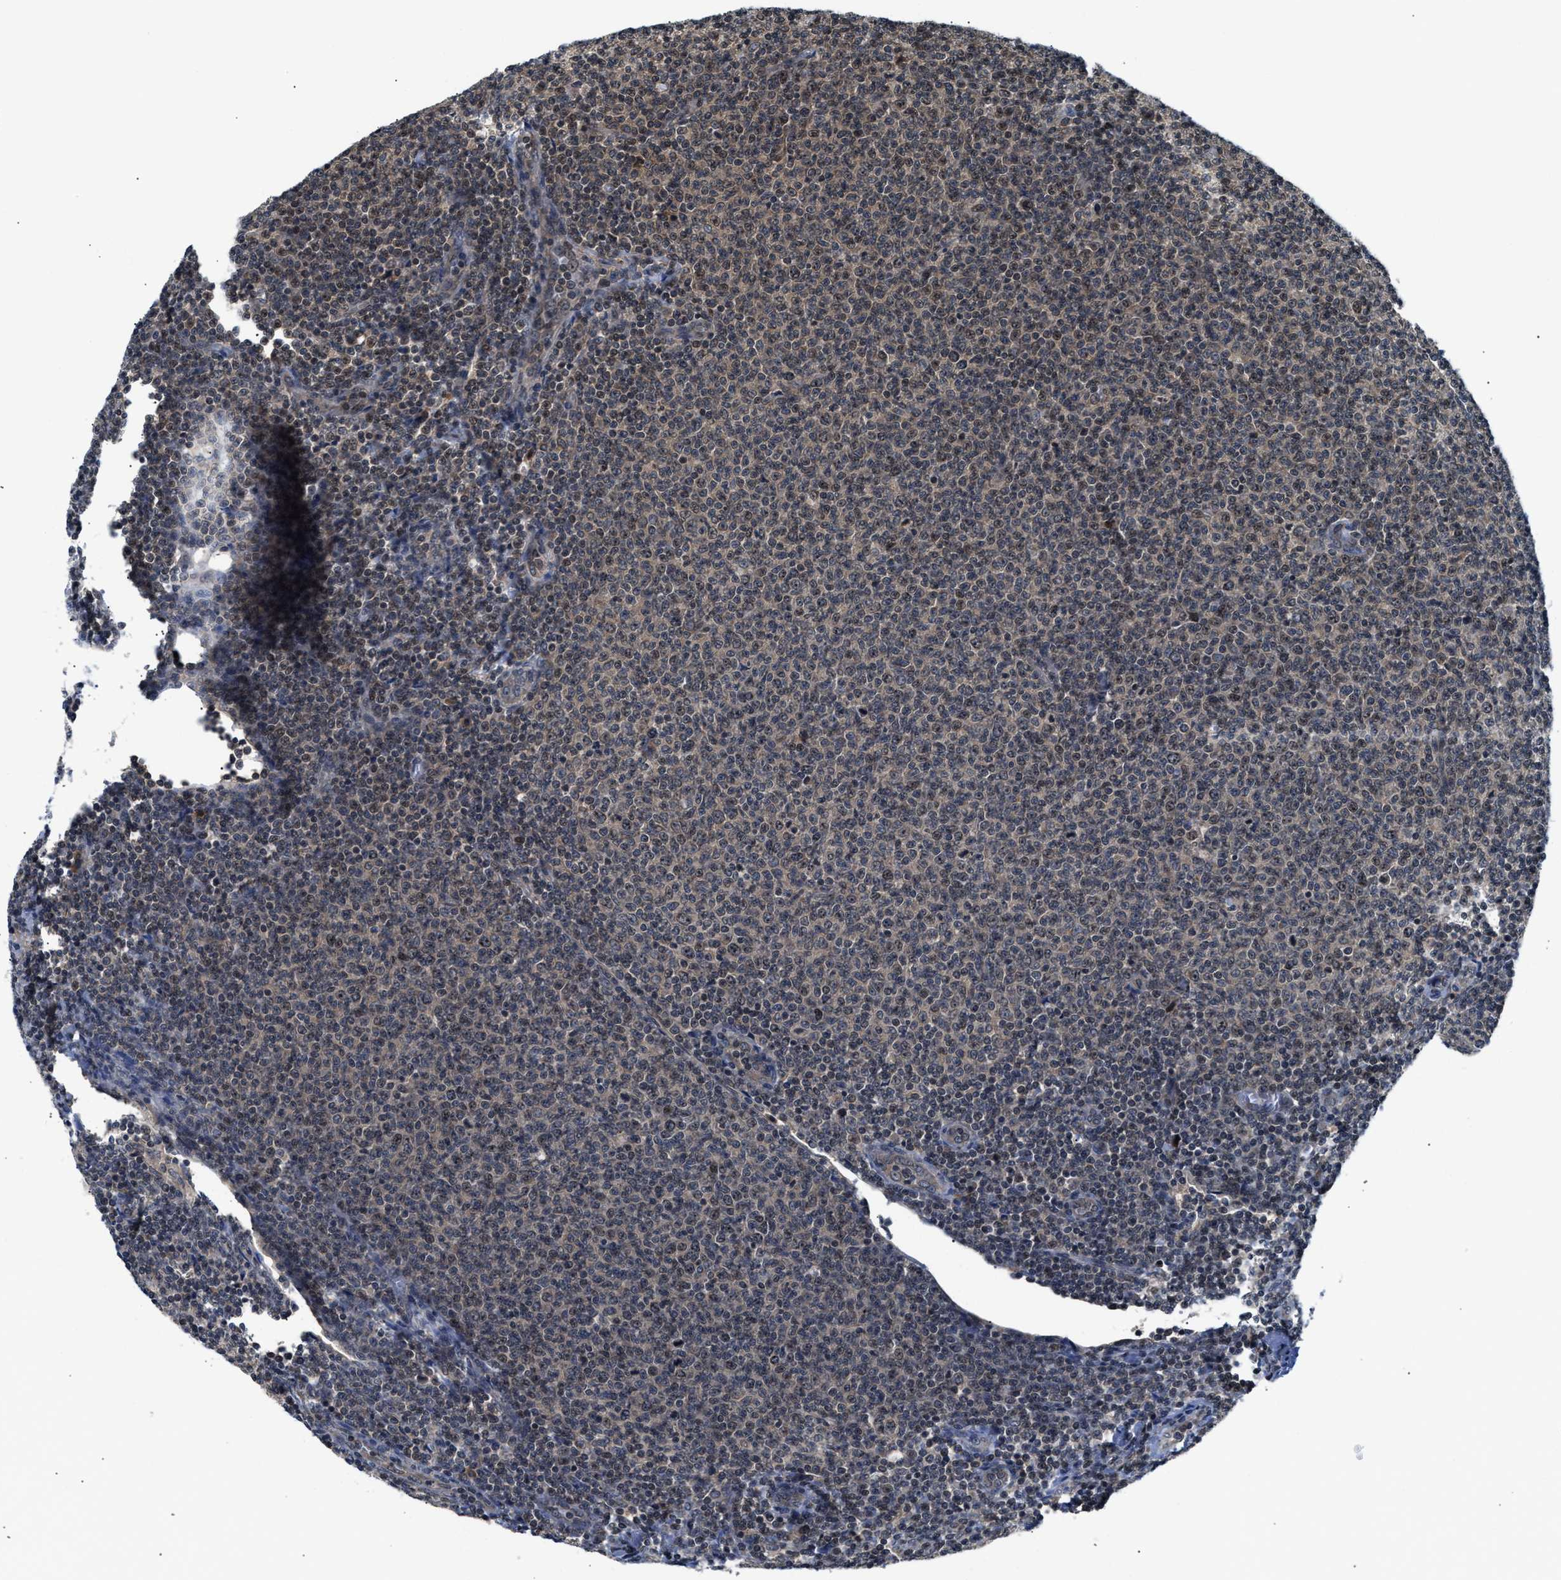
{"staining": {"intensity": "weak", "quantity": "25%-75%", "location": "cytoplasmic/membranous"}, "tissue": "lymphoma", "cell_type": "Tumor cells", "image_type": "cancer", "snomed": [{"axis": "morphology", "description": "Malignant lymphoma, non-Hodgkin's type, Low grade"}, {"axis": "topography", "description": "Lymph node"}], "caption": "Weak cytoplasmic/membranous protein expression is seen in approximately 25%-75% of tumor cells in lymphoma. (IHC, brightfield microscopy, high magnification).", "gene": "RAB29", "patient": {"sex": "male", "age": 66}}